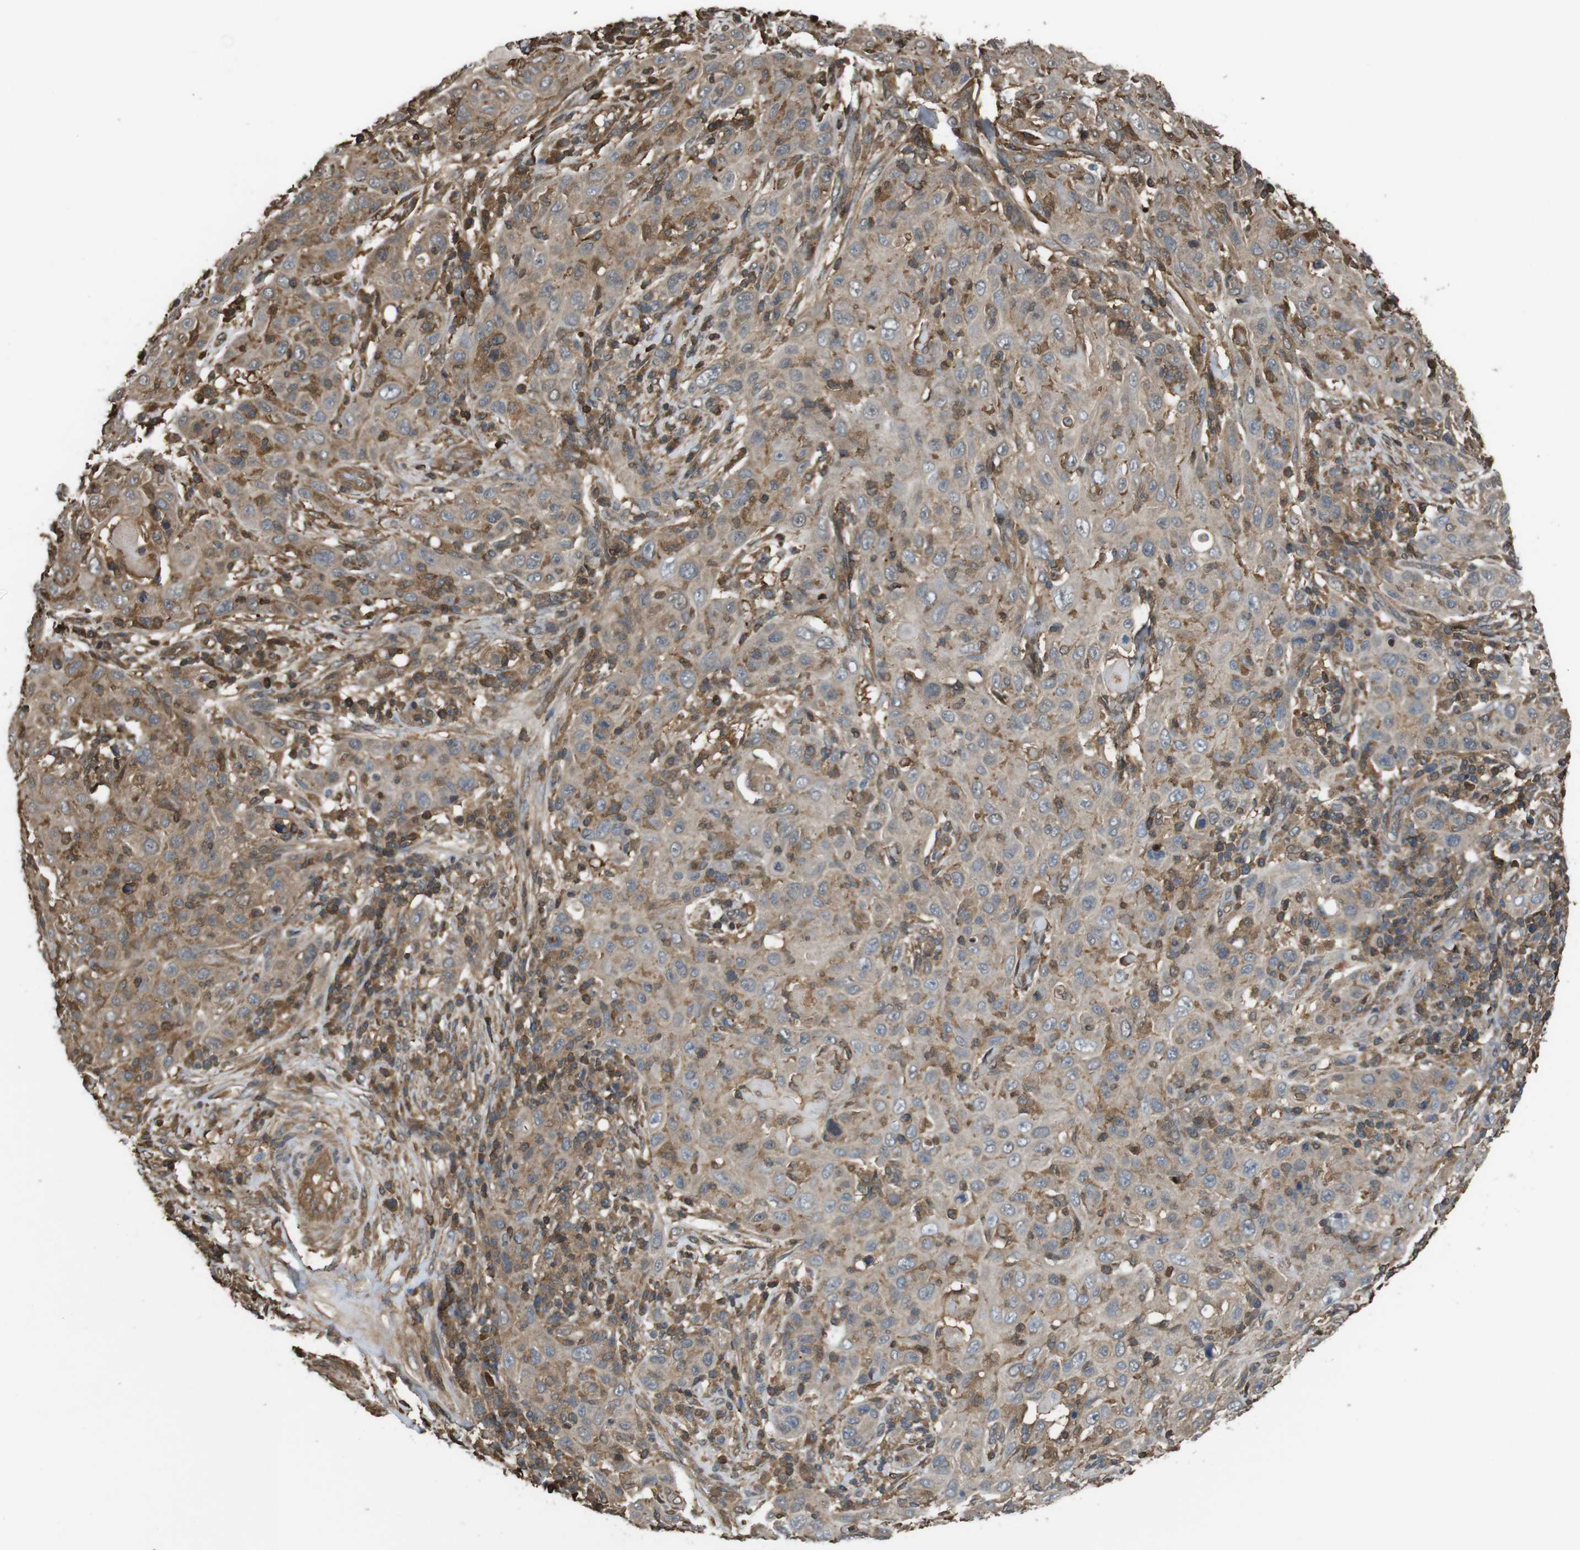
{"staining": {"intensity": "moderate", "quantity": ">75%", "location": "cytoplasmic/membranous"}, "tissue": "skin cancer", "cell_type": "Tumor cells", "image_type": "cancer", "snomed": [{"axis": "morphology", "description": "Squamous cell carcinoma, NOS"}, {"axis": "topography", "description": "Skin"}], "caption": "IHC (DAB (3,3'-diaminobenzidine)) staining of human skin squamous cell carcinoma displays moderate cytoplasmic/membranous protein positivity in about >75% of tumor cells. Nuclei are stained in blue.", "gene": "ARHGDIA", "patient": {"sex": "female", "age": 88}}